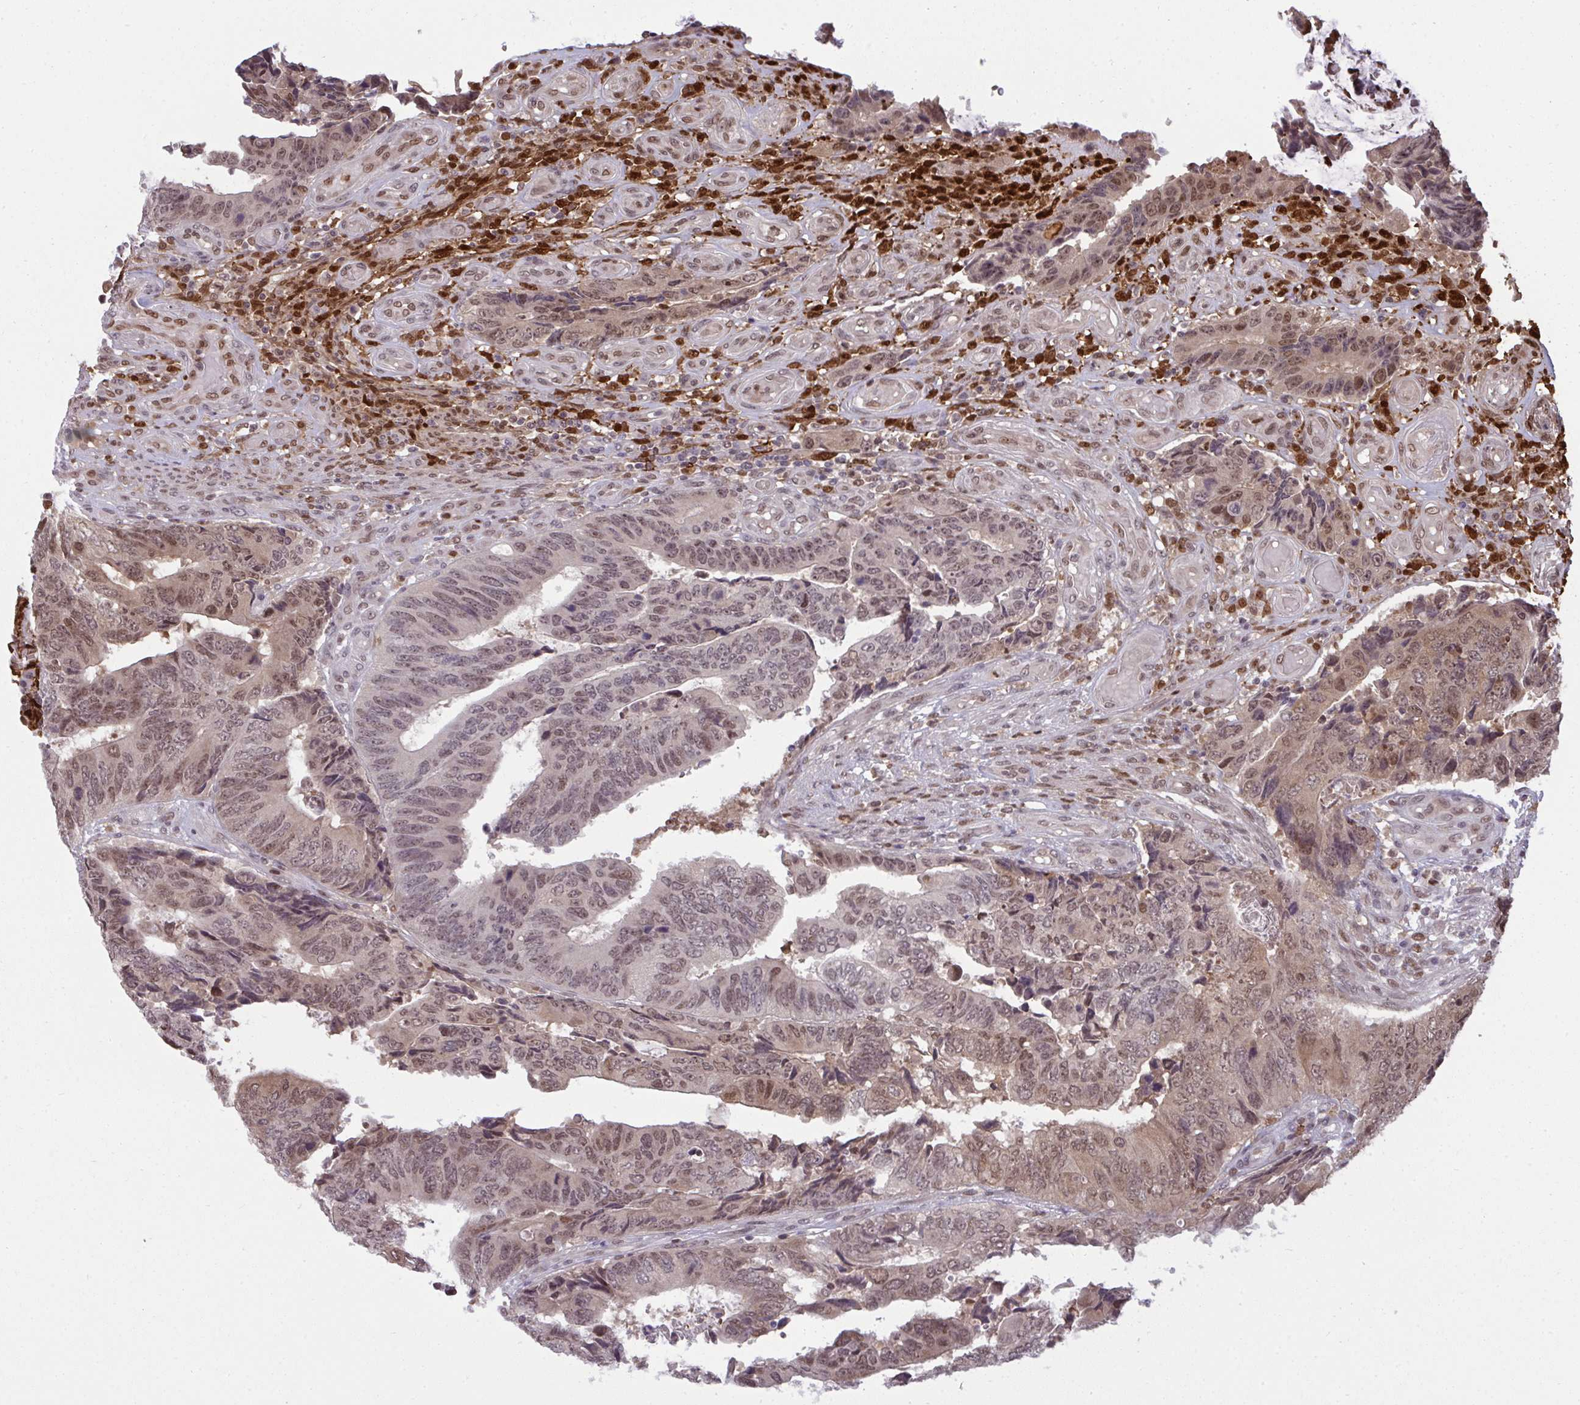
{"staining": {"intensity": "moderate", "quantity": ">75%", "location": "nuclear"}, "tissue": "colorectal cancer", "cell_type": "Tumor cells", "image_type": "cancer", "snomed": [{"axis": "morphology", "description": "Adenocarcinoma, NOS"}, {"axis": "topography", "description": "Colon"}], "caption": "DAB (3,3'-diaminobenzidine) immunohistochemical staining of human colorectal cancer (adenocarcinoma) demonstrates moderate nuclear protein positivity in approximately >75% of tumor cells.", "gene": "UXT", "patient": {"sex": "male", "age": 87}}